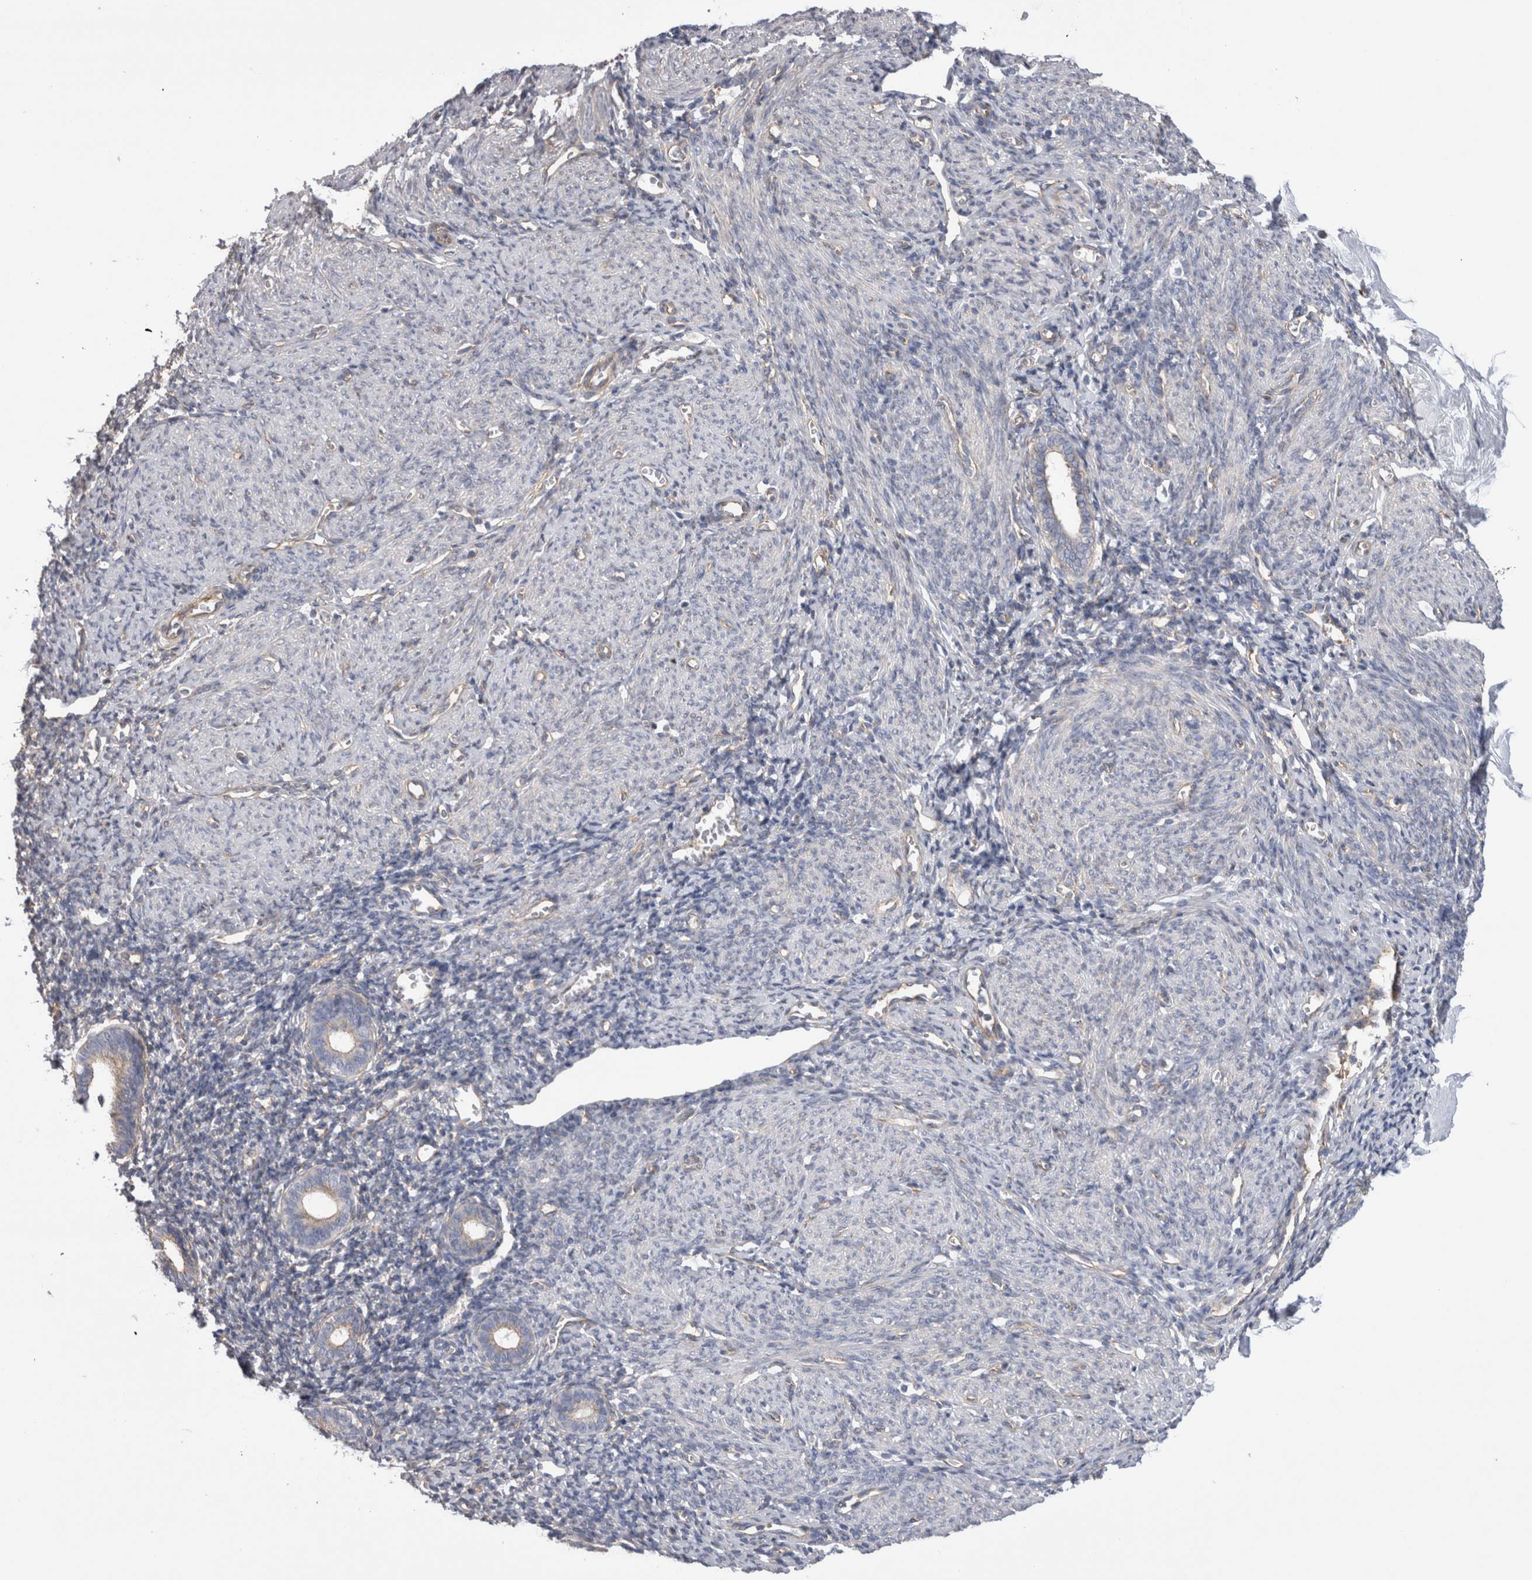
{"staining": {"intensity": "negative", "quantity": "none", "location": "none"}, "tissue": "endometrium", "cell_type": "Cells in endometrial stroma", "image_type": "normal", "snomed": [{"axis": "morphology", "description": "Normal tissue, NOS"}, {"axis": "morphology", "description": "Adenocarcinoma, NOS"}, {"axis": "topography", "description": "Endometrium"}], "caption": "IHC micrograph of normal human endometrium stained for a protein (brown), which demonstrates no expression in cells in endometrial stroma.", "gene": "ATXN3L", "patient": {"sex": "female", "age": 57}}